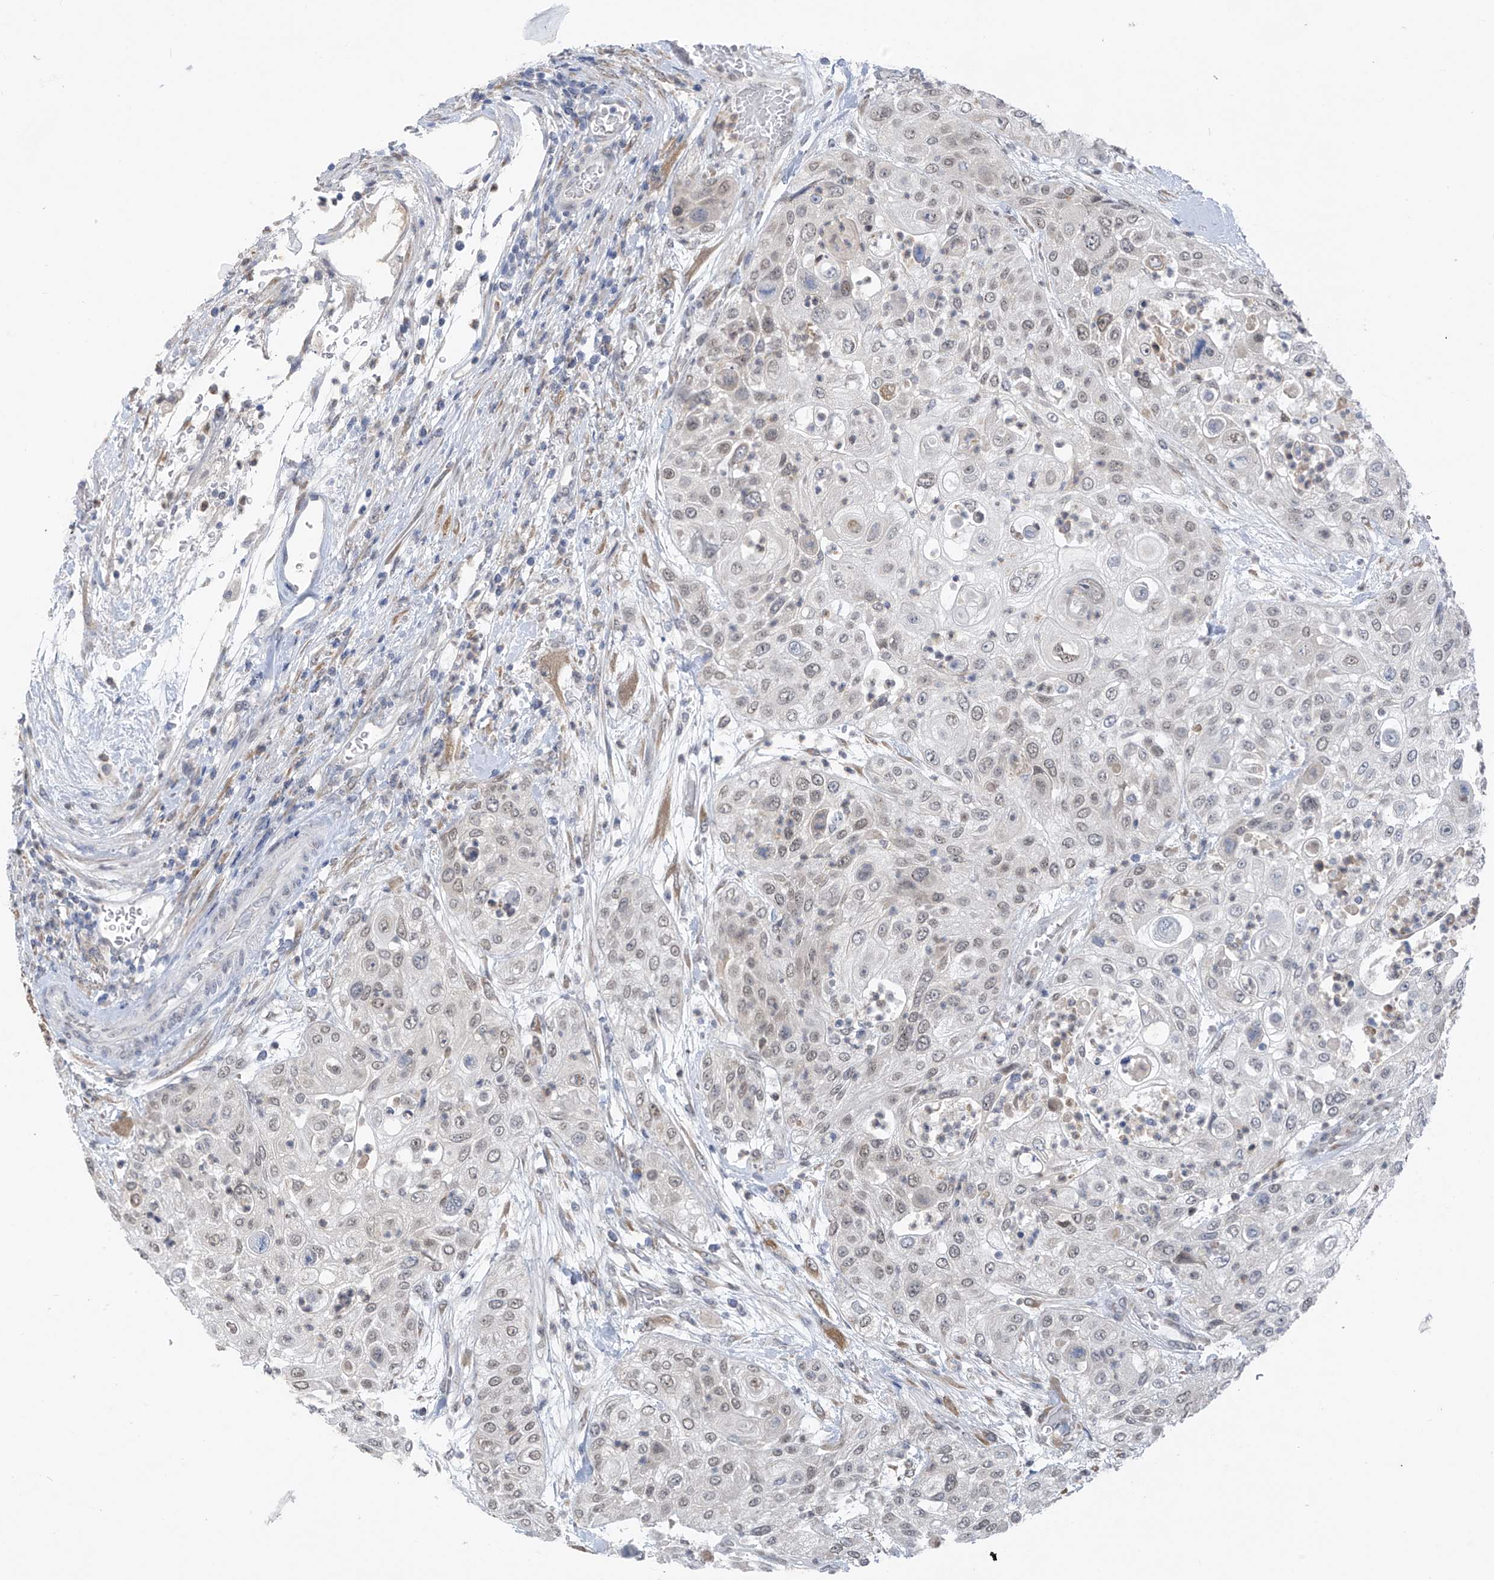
{"staining": {"intensity": "weak", "quantity": "25%-75%", "location": "nuclear"}, "tissue": "urothelial cancer", "cell_type": "Tumor cells", "image_type": "cancer", "snomed": [{"axis": "morphology", "description": "Urothelial carcinoma, High grade"}, {"axis": "topography", "description": "Urinary bladder"}], "caption": "Protein expression analysis of human urothelial cancer reveals weak nuclear positivity in about 25%-75% of tumor cells.", "gene": "CYP4V2", "patient": {"sex": "female", "age": 79}}